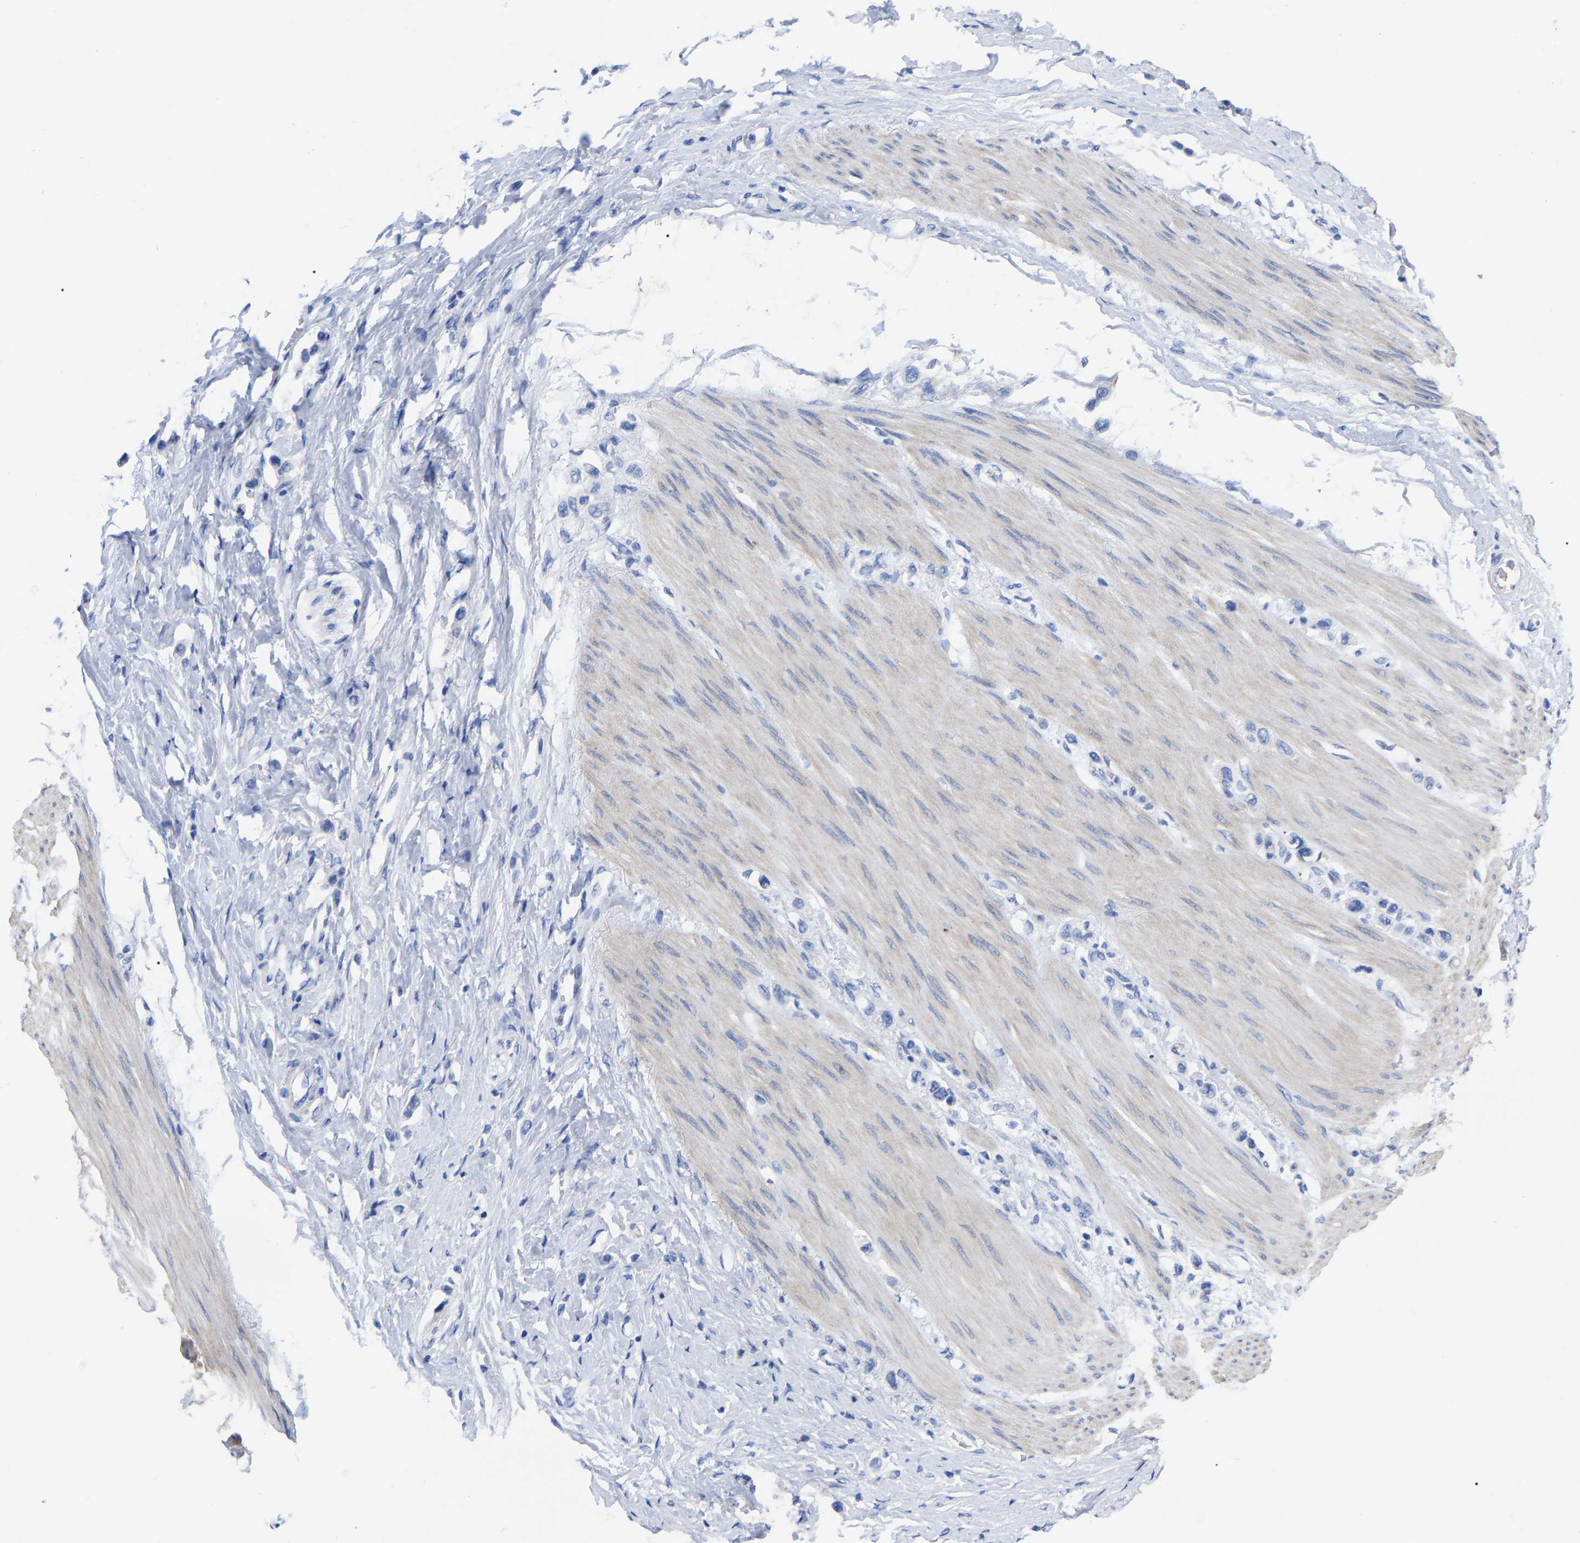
{"staining": {"intensity": "negative", "quantity": "none", "location": "none"}, "tissue": "stomach cancer", "cell_type": "Tumor cells", "image_type": "cancer", "snomed": [{"axis": "morphology", "description": "Adenocarcinoma, NOS"}, {"axis": "topography", "description": "Stomach"}], "caption": "Tumor cells are negative for protein expression in human stomach cancer.", "gene": "GDF3", "patient": {"sex": "female", "age": 65}}